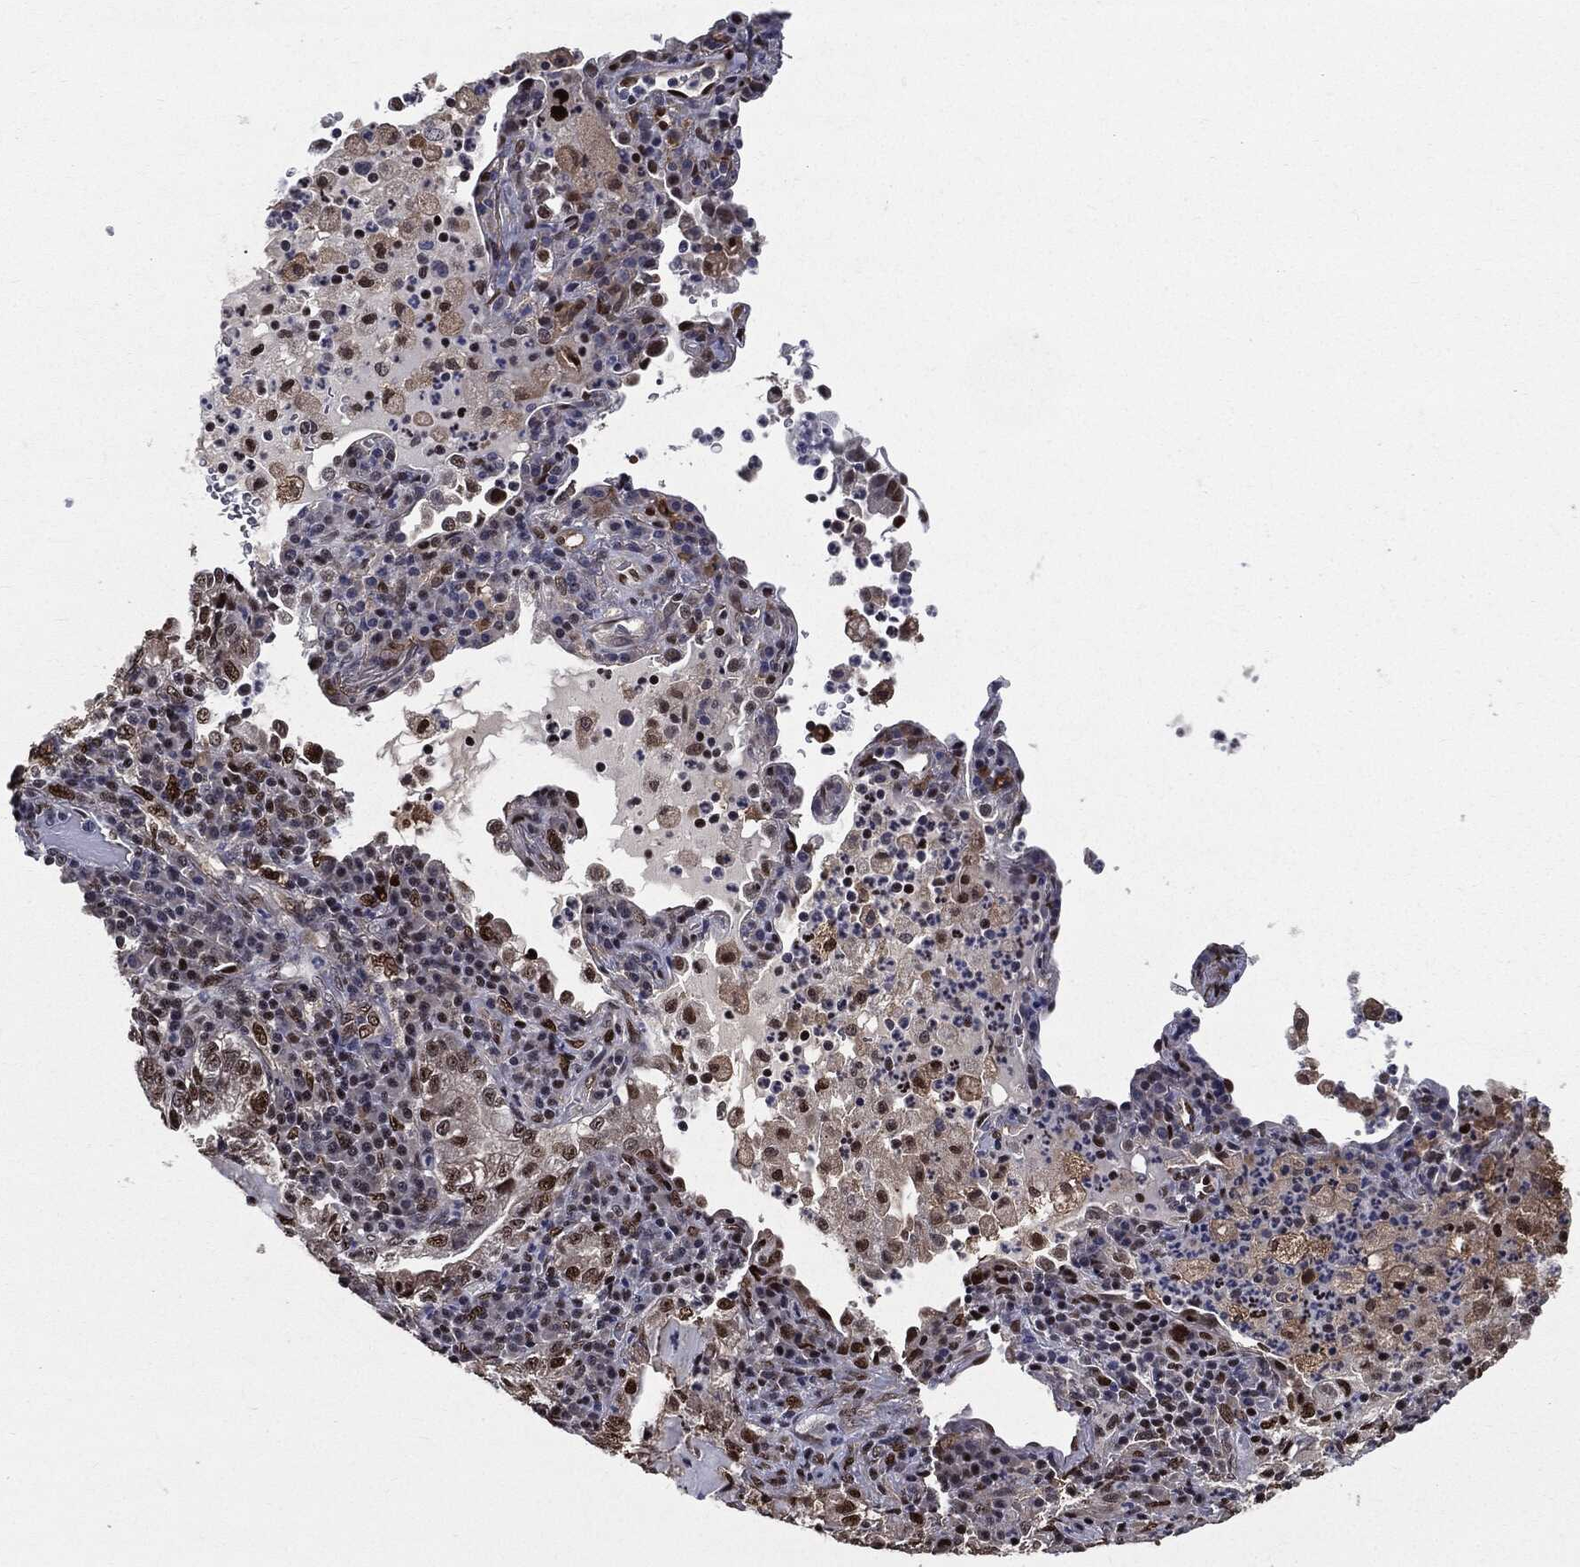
{"staining": {"intensity": "strong", "quantity": "<25%", "location": "nuclear"}, "tissue": "lung cancer", "cell_type": "Tumor cells", "image_type": "cancer", "snomed": [{"axis": "morphology", "description": "Adenocarcinoma, NOS"}, {"axis": "topography", "description": "Lung"}], "caption": "Lung cancer was stained to show a protein in brown. There is medium levels of strong nuclear staining in approximately <25% of tumor cells.", "gene": "JUN", "patient": {"sex": "female", "age": 73}}